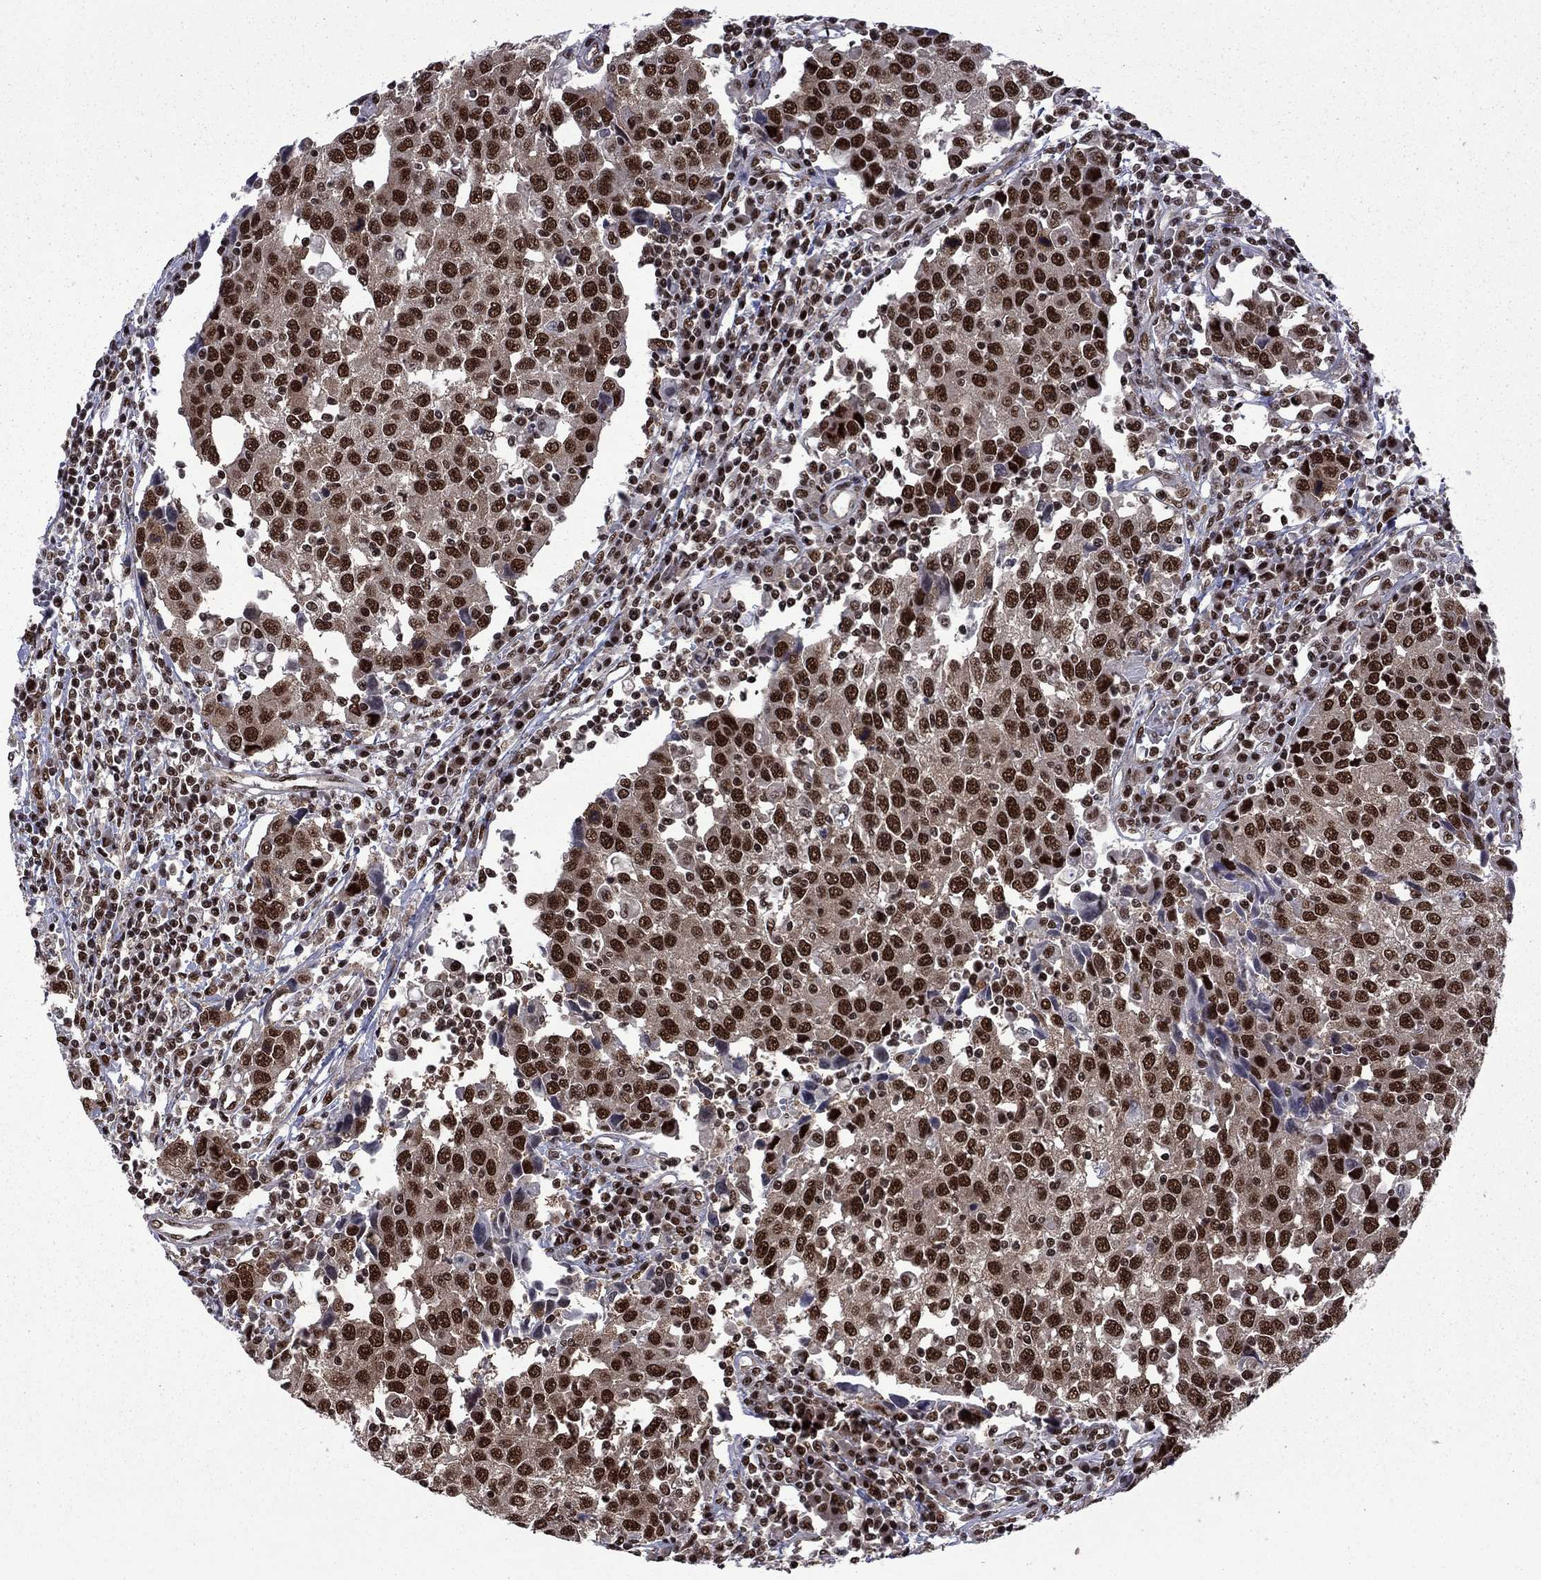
{"staining": {"intensity": "strong", "quantity": ">75%", "location": "nuclear"}, "tissue": "urothelial cancer", "cell_type": "Tumor cells", "image_type": "cancer", "snomed": [{"axis": "morphology", "description": "Urothelial carcinoma, High grade"}, {"axis": "topography", "description": "Urinary bladder"}], "caption": "About >75% of tumor cells in human urothelial carcinoma (high-grade) demonstrate strong nuclear protein staining as visualized by brown immunohistochemical staining.", "gene": "MED25", "patient": {"sex": "female", "age": 85}}